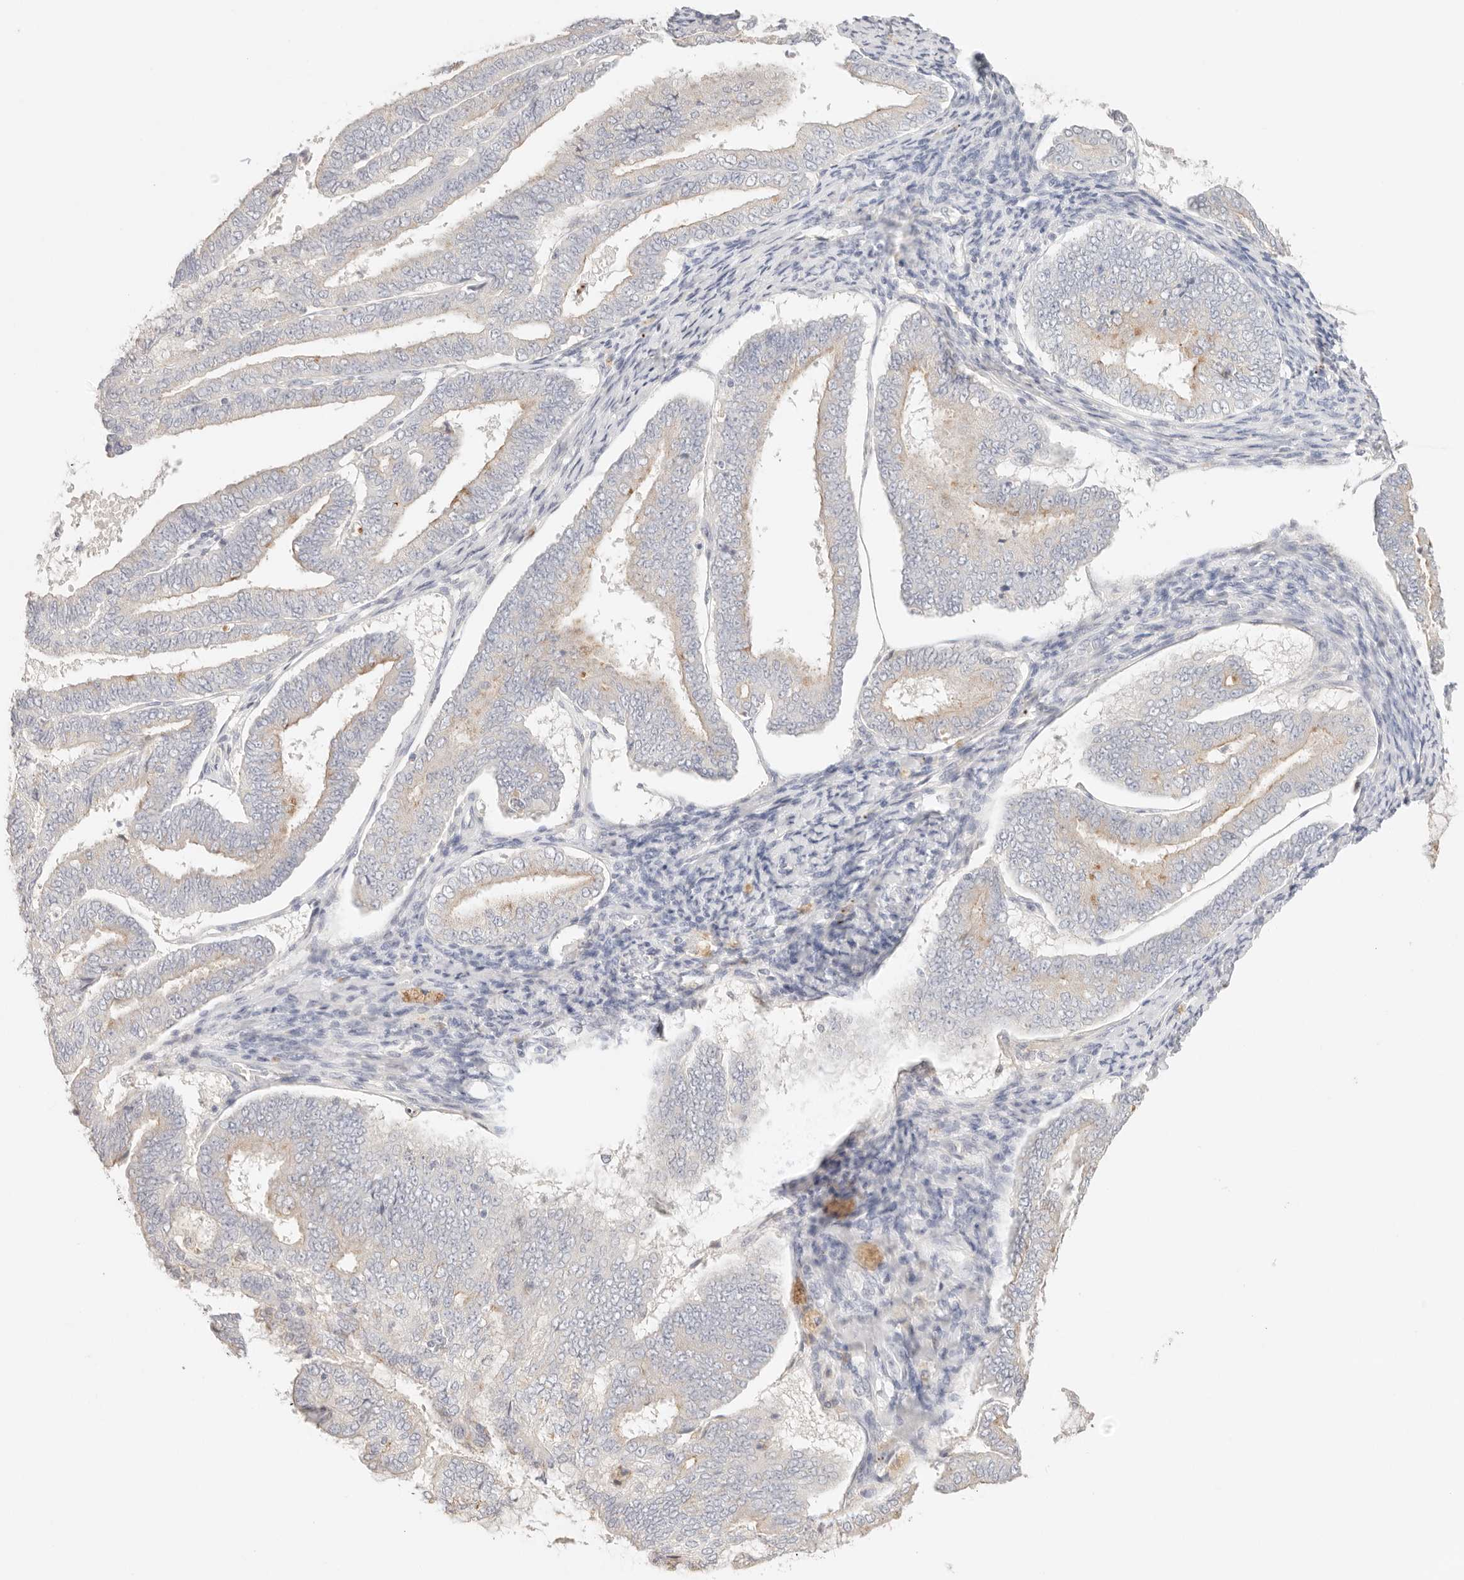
{"staining": {"intensity": "negative", "quantity": "none", "location": "none"}, "tissue": "endometrial cancer", "cell_type": "Tumor cells", "image_type": "cancer", "snomed": [{"axis": "morphology", "description": "Adenocarcinoma, NOS"}, {"axis": "topography", "description": "Endometrium"}], "caption": "This is an immunohistochemistry image of endometrial cancer (adenocarcinoma). There is no positivity in tumor cells.", "gene": "CEP120", "patient": {"sex": "female", "age": 63}}